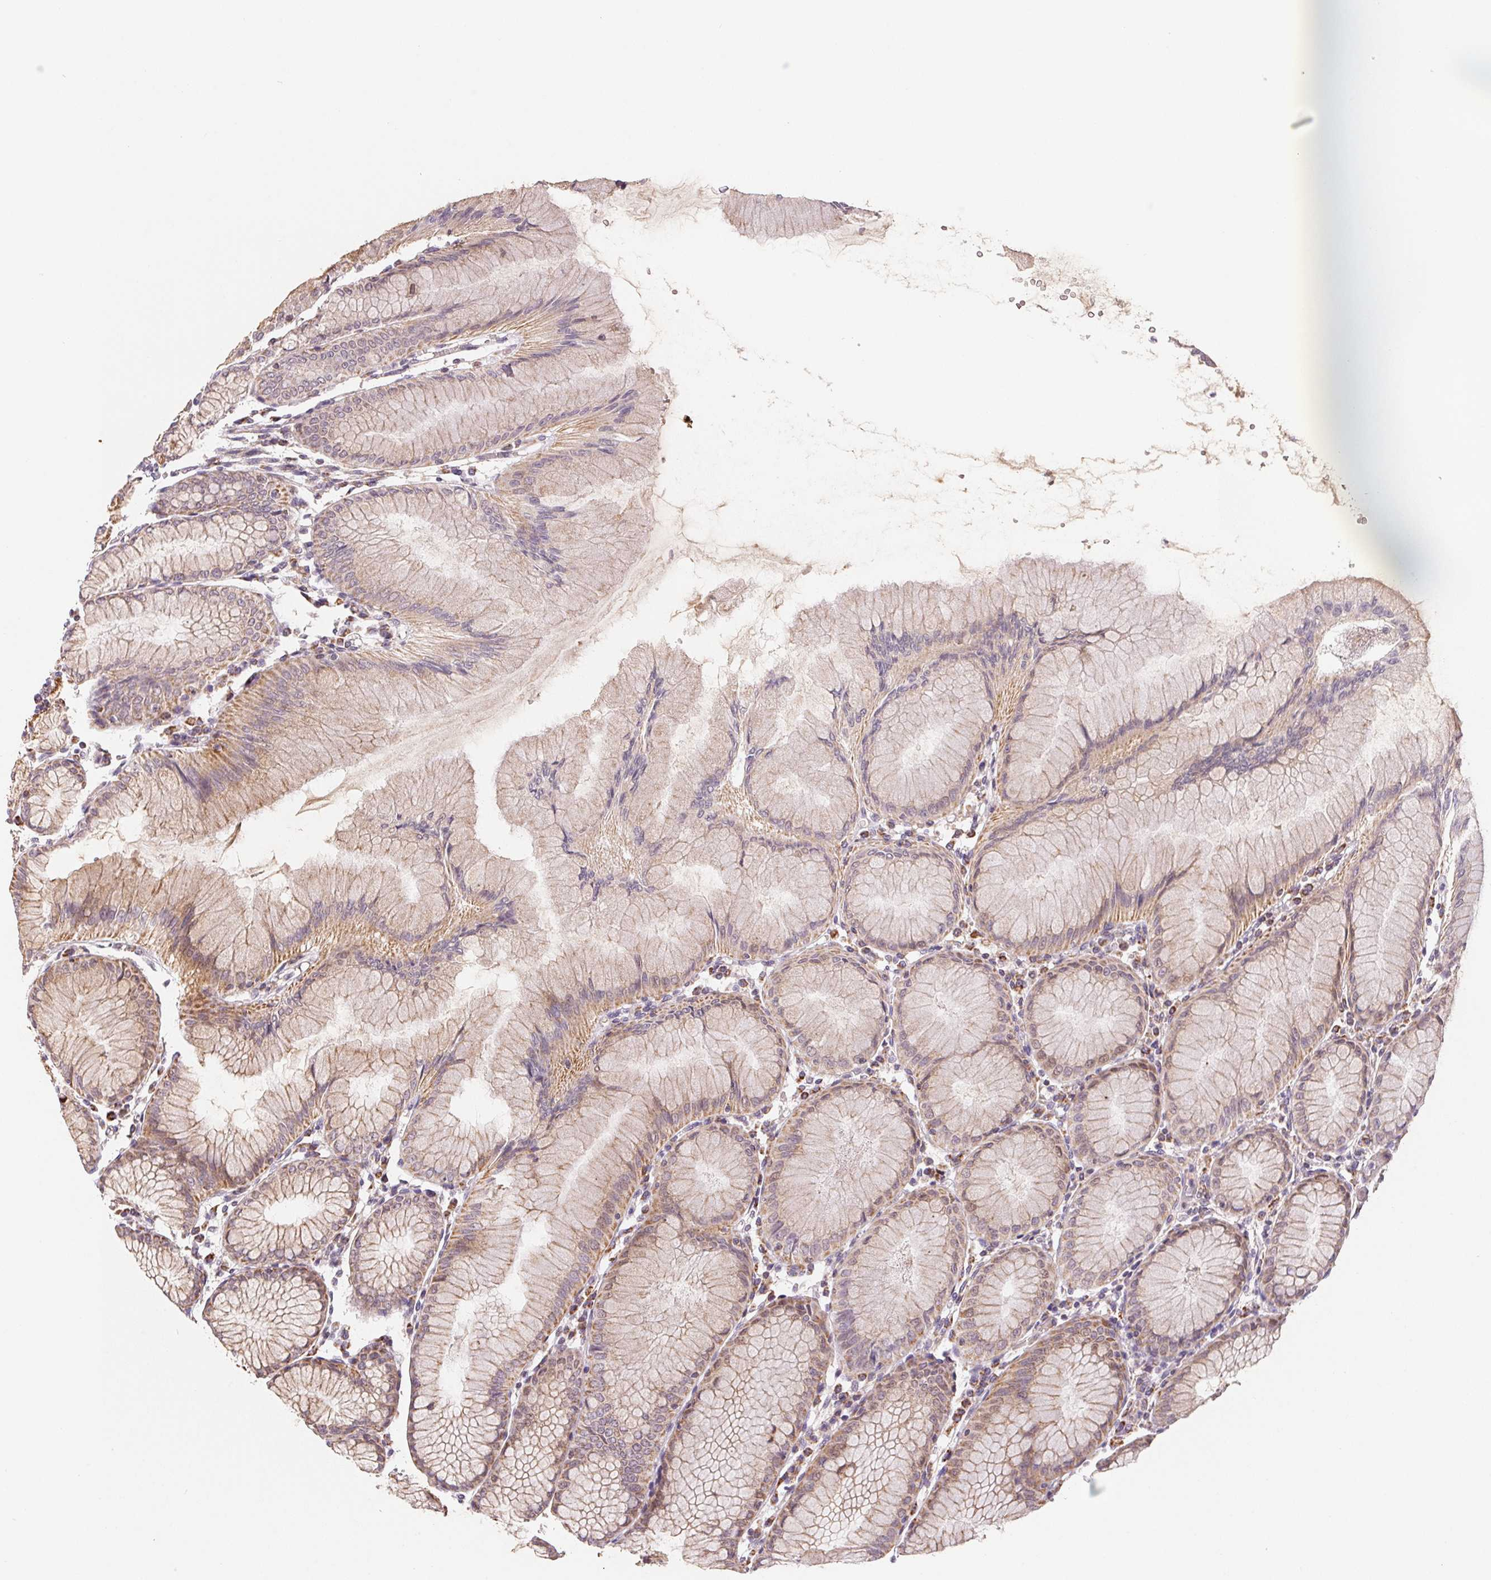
{"staining": {"intensity": "strong", "quantity": "25%-75%", "location": "cytoplasmic/membranous"}, "tissue": "stomach", "cell_type": "Glandular cells", "image_type": "normal", "snomed": [{"axis": "morphology", "description": "Normal tissue, NOS"}, {"axis": "topography", "description": "Stomach"}], "caption": "Protein staining of benign stomach shows strong cytoplasmic/membranous staining in approximately 25%-75% of glandular cells.", "gene": "HINT2", "patient": {"sex": "female", "age": 57}}